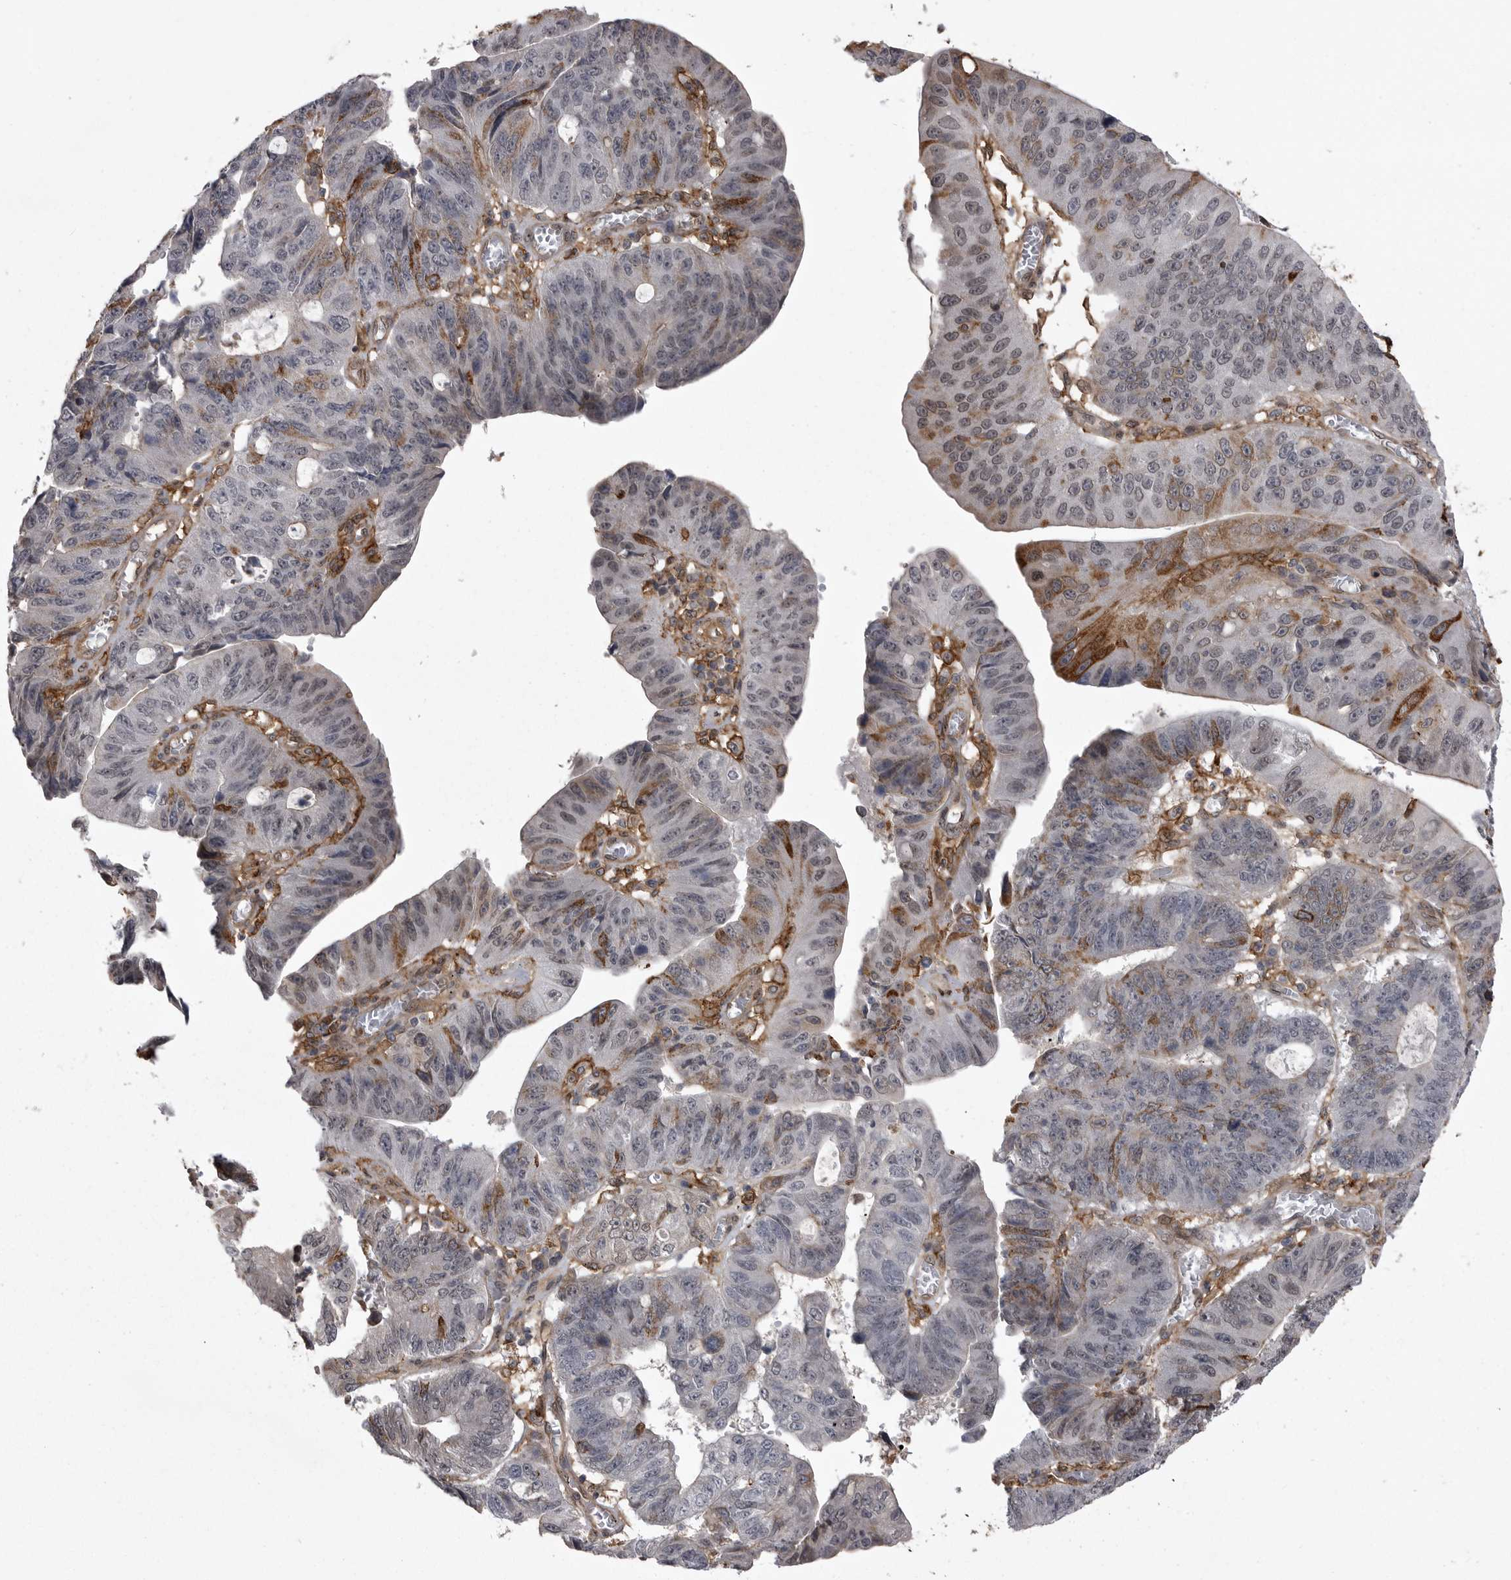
{"staining": {"intensity": "moderate", "quantity": "<25%", "location": "cytoplasmic/membranous"}, "tissue": "stomach cancer", "cell_type": "Tumor cells", "image_type": "cancer", "snomed": [{"axis": "morphology", "description": "Adenocarcinoma, NOS"}, {"axis": "topography", "description": "Stomach"}], "caption": "Immunohistochemical staining of stomach adenocarcinoma shows low levels of moderate cytoplasmic/membranous protein expression in about <25% of tumor cells. (Stains: DAB in brown, nuclei in blue, Microscopy: brightfield microscopy at high magnification).", "gene": "ABL1", "patient": {"sex": "male", "age": 59}}